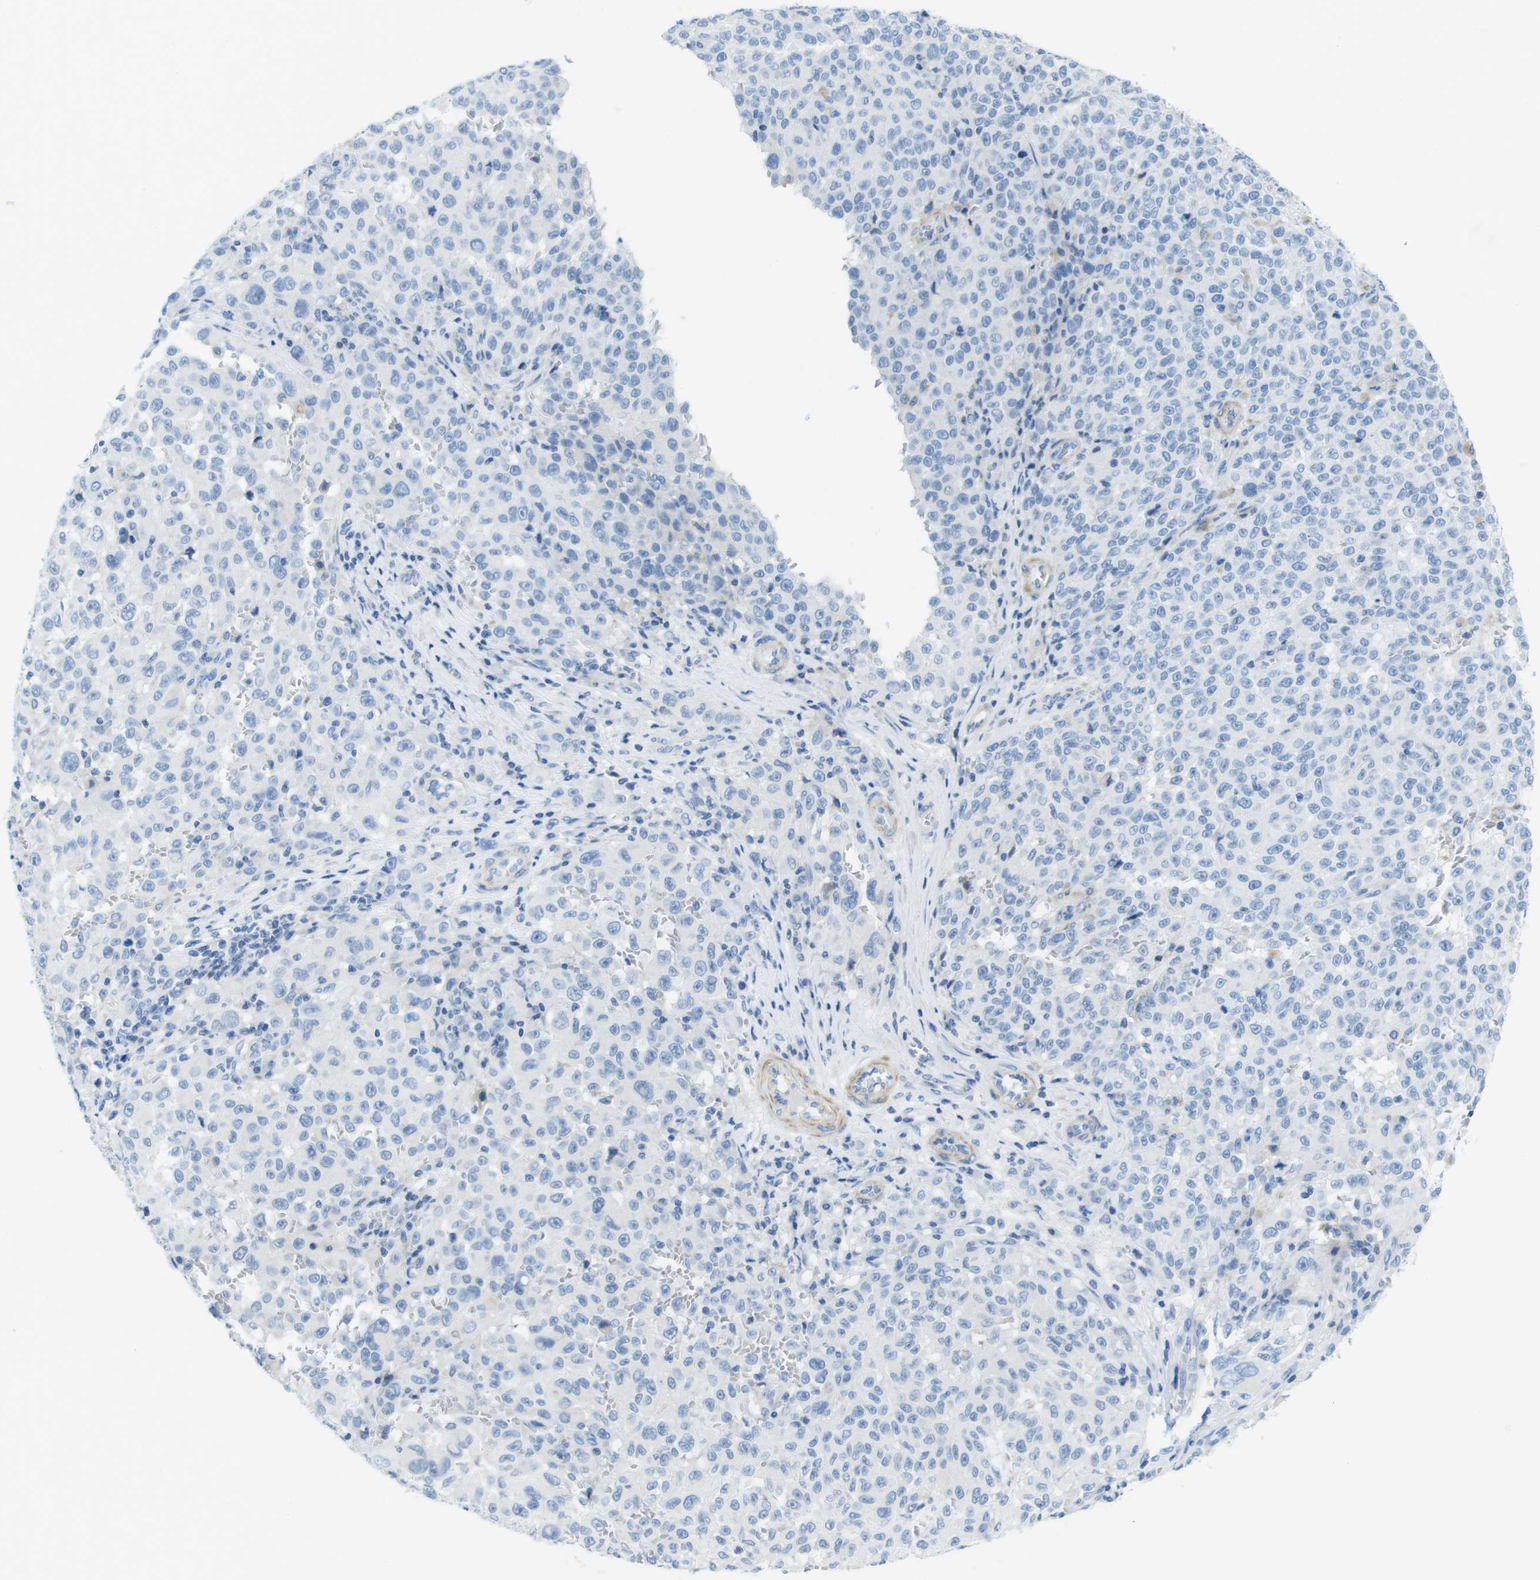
{"staining": {"intensity": "negative", "quantity": "none", "location": "none"}, "tissue": "melanoma", "cell_type": "Tumor cells", "image_type": "cancer", "snomed": [{"axis": "morphology", "description": "Malignant melanoma, NOS"}, {"axis": "topography", "description": "Skin"}], "caption": "DAB immunohistochemical staining of malignant melanoma demonstrates no significant staining in tumor cells.", "gene": "ASIC5", "patient": {"sex": "female", "age": 82}}